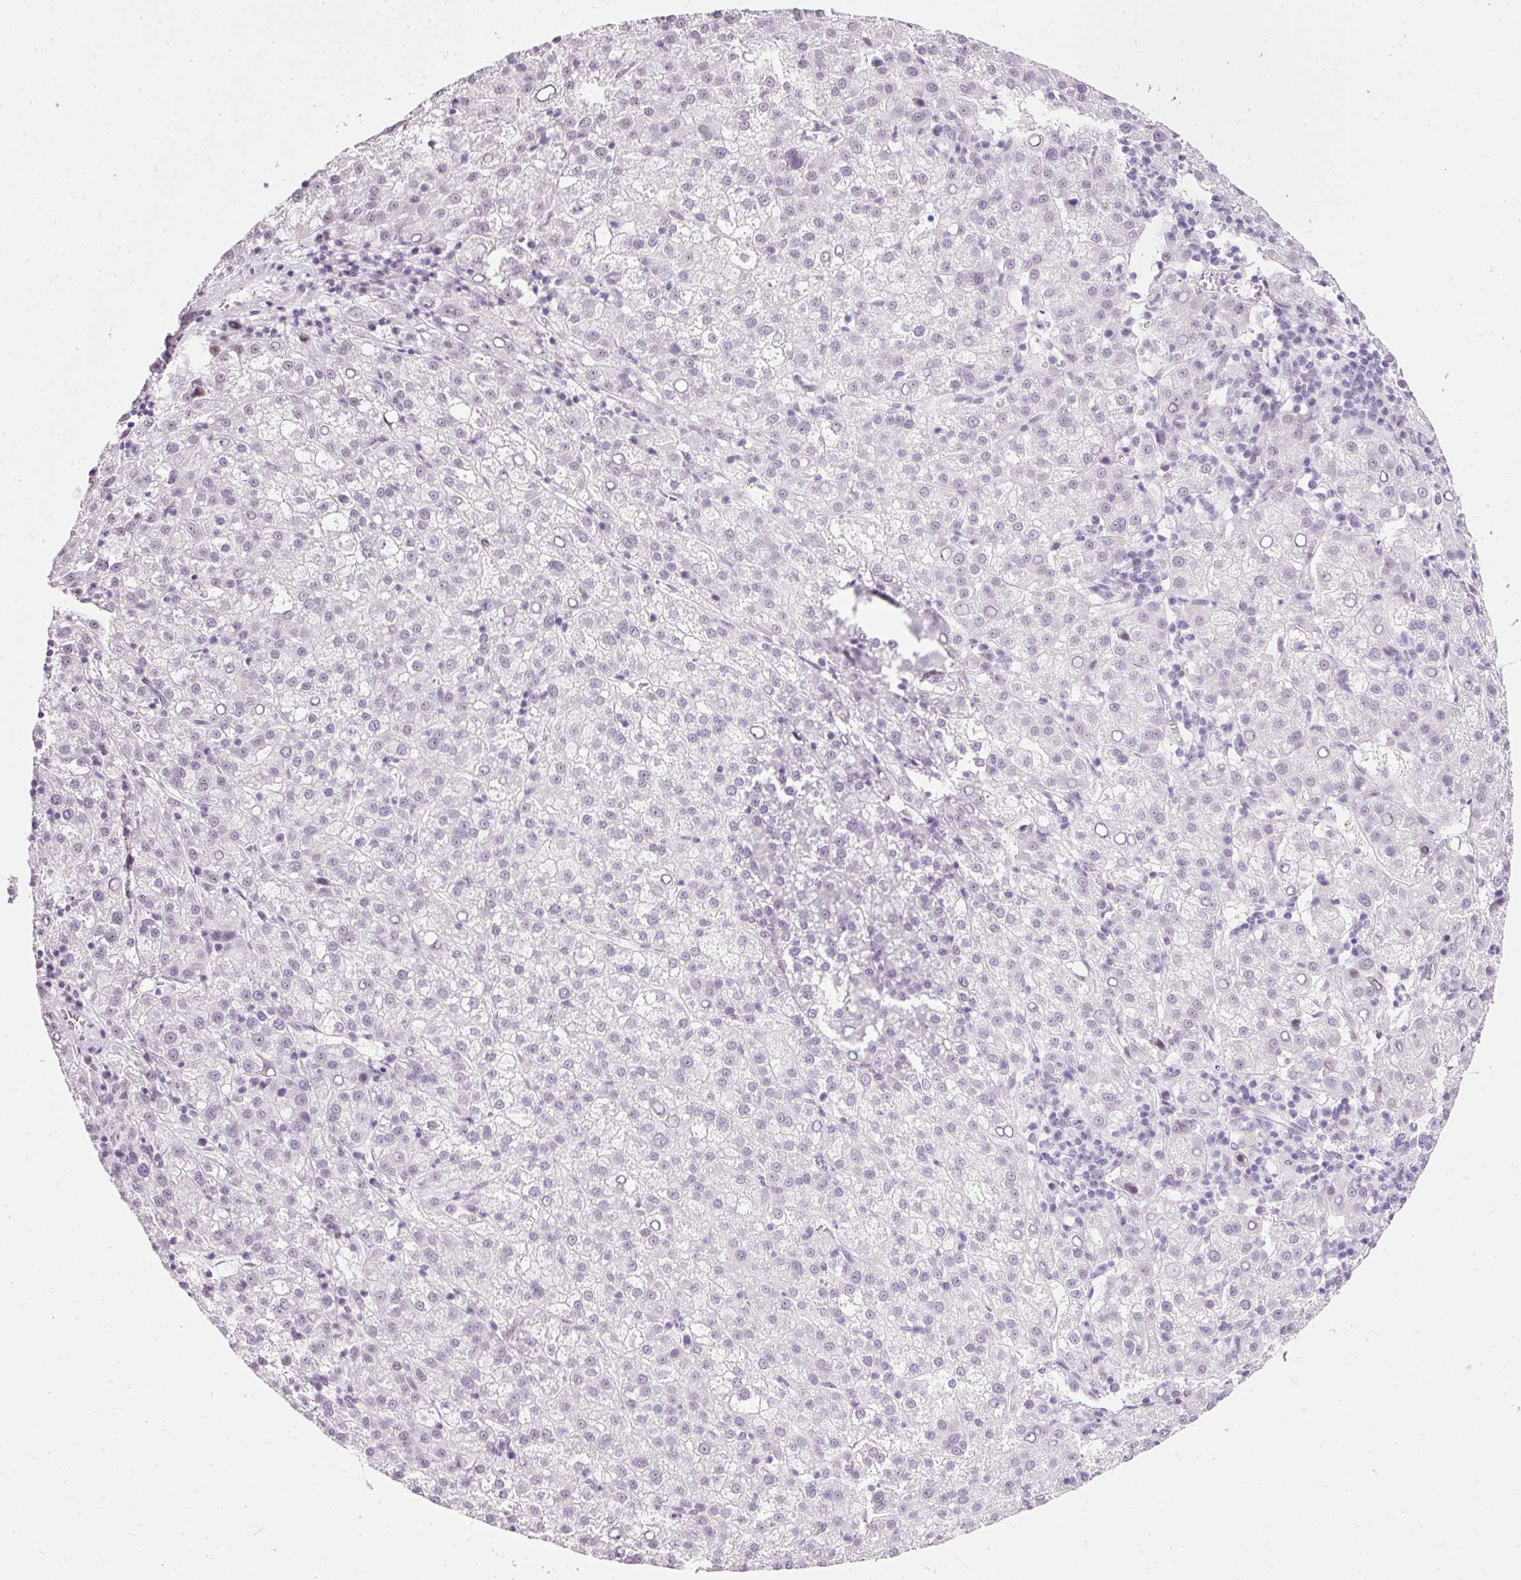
{"staining": {"intensity": "negative", "quantity": "none", "location": "none"}, "tissue": "liver cancer", "cell_type": "Tumor cells", "image_type": "cancer", "snomed": [{"axis": "morphology", "description": "Carcinoma, Hepatocellular, NOS"}, {"axis": "topography", "description": "Liver"}], "caption": "This micrograph is of liver cancer stained with immunohistochemistry (IHC) to label a protein in brown with the nuclei are counter-stained blue. There is no positivity in tumor cells. Brightfield microscopy of immunohistochemistry (IHC) stained with DAB (brown) and hematoxylin (blue), captured at high magnification.", "gene": "PDE6B", "patient": {"sex": "female", "age": 58}}